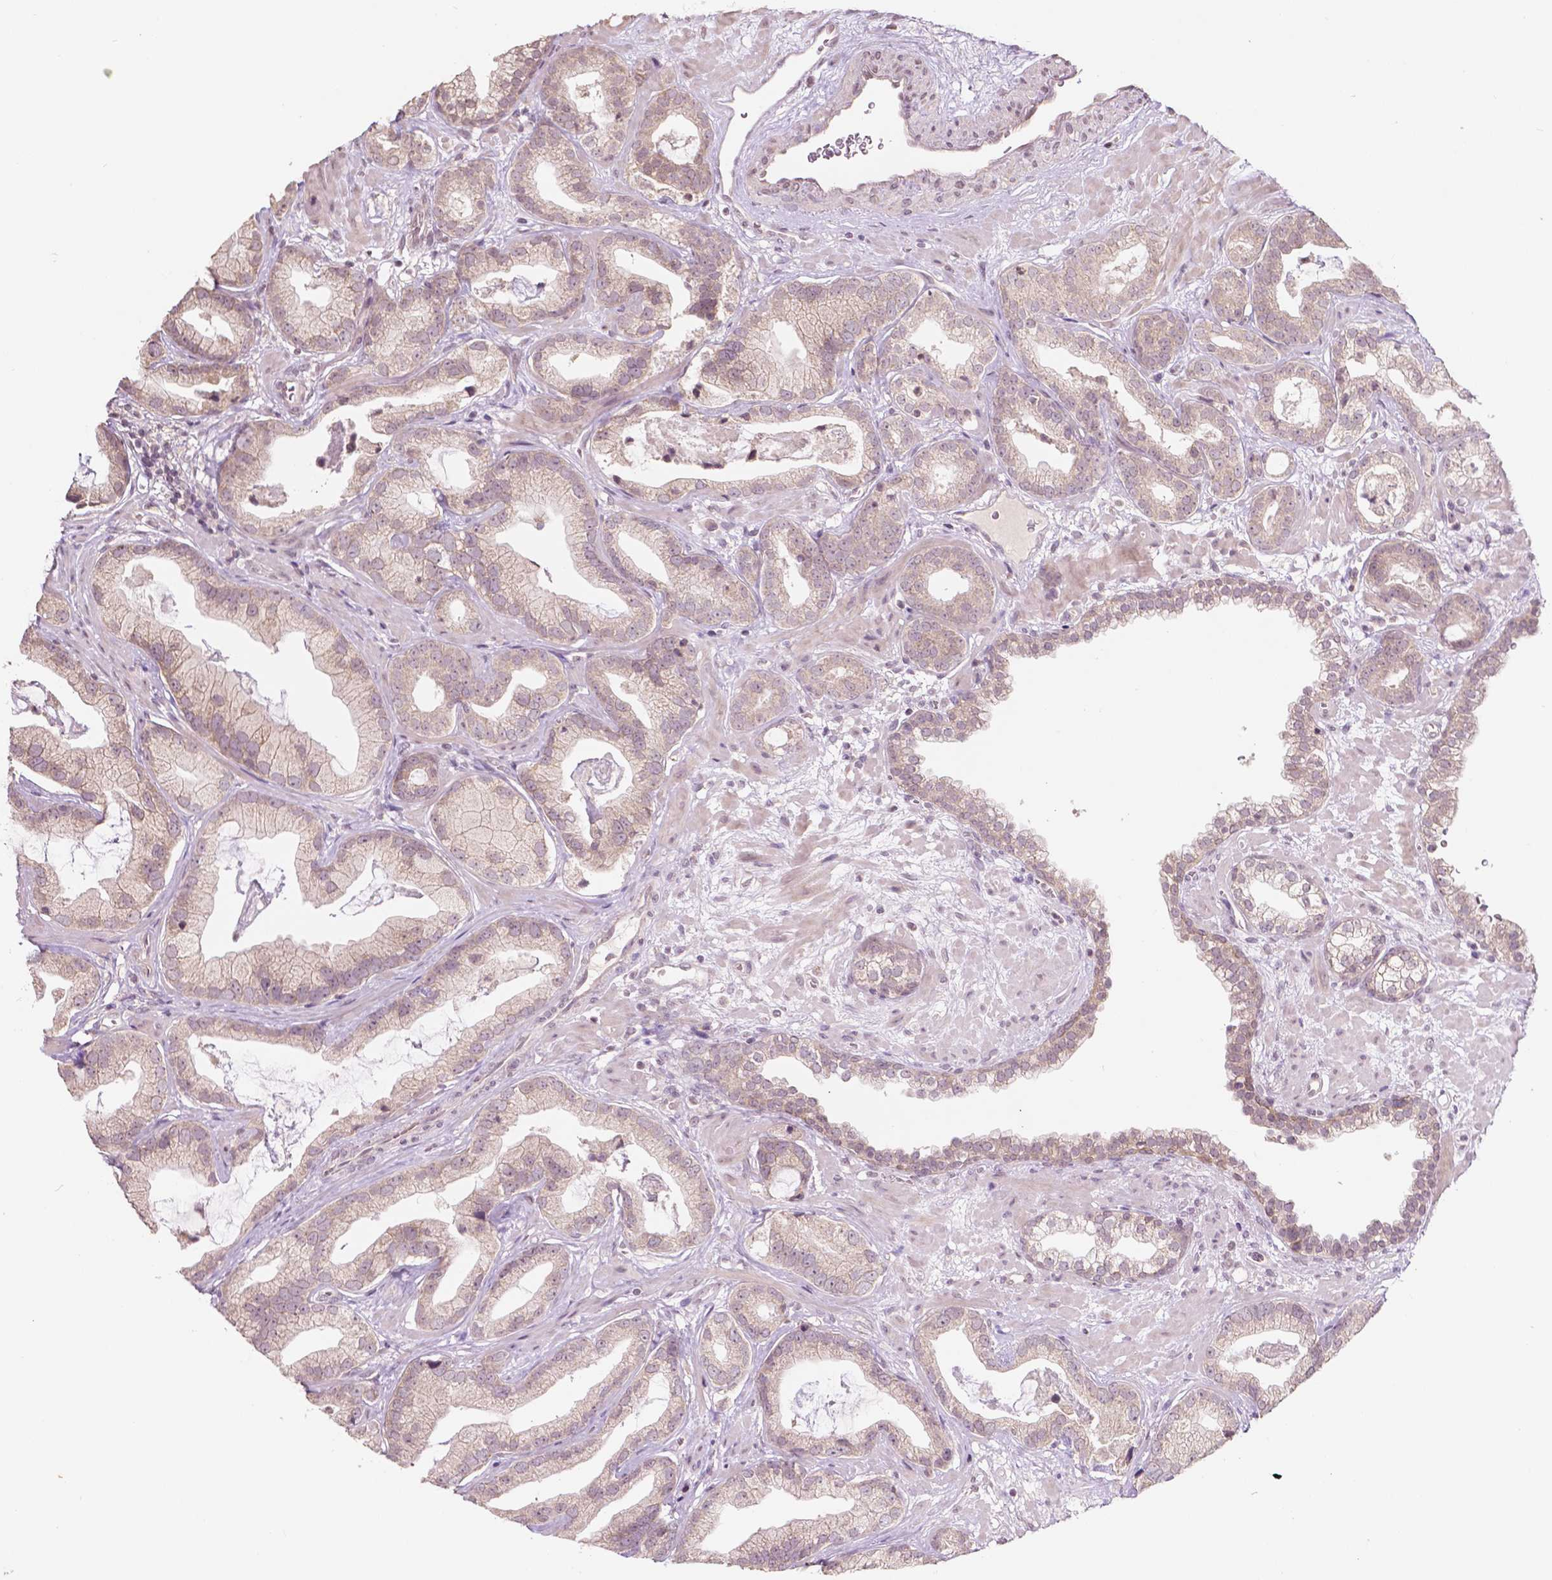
{"staining": {"intensity": "weak", "quantity": ">75%", "location": "cytoplasmic/membranous"}, "tissue": "prostate cancer", "cell_type": "Tumor cells", "image_type": "cancer", "snomed": [{"axis": "morphology", "description": "Adenocarcinoma, Low grade"}, {"axis": "topography", "description": "Prostate"}], "caption": "Immunohistochemistry (IHC) (DAB) staining of adenocarcinoma (low-grade) (prostate) exhibits weak cytoplasmic/membranous protein staining in approximately >75% of tumor cells.", "gene": "NOS1AP", "patient": {"sex": "male", "age": 62}}